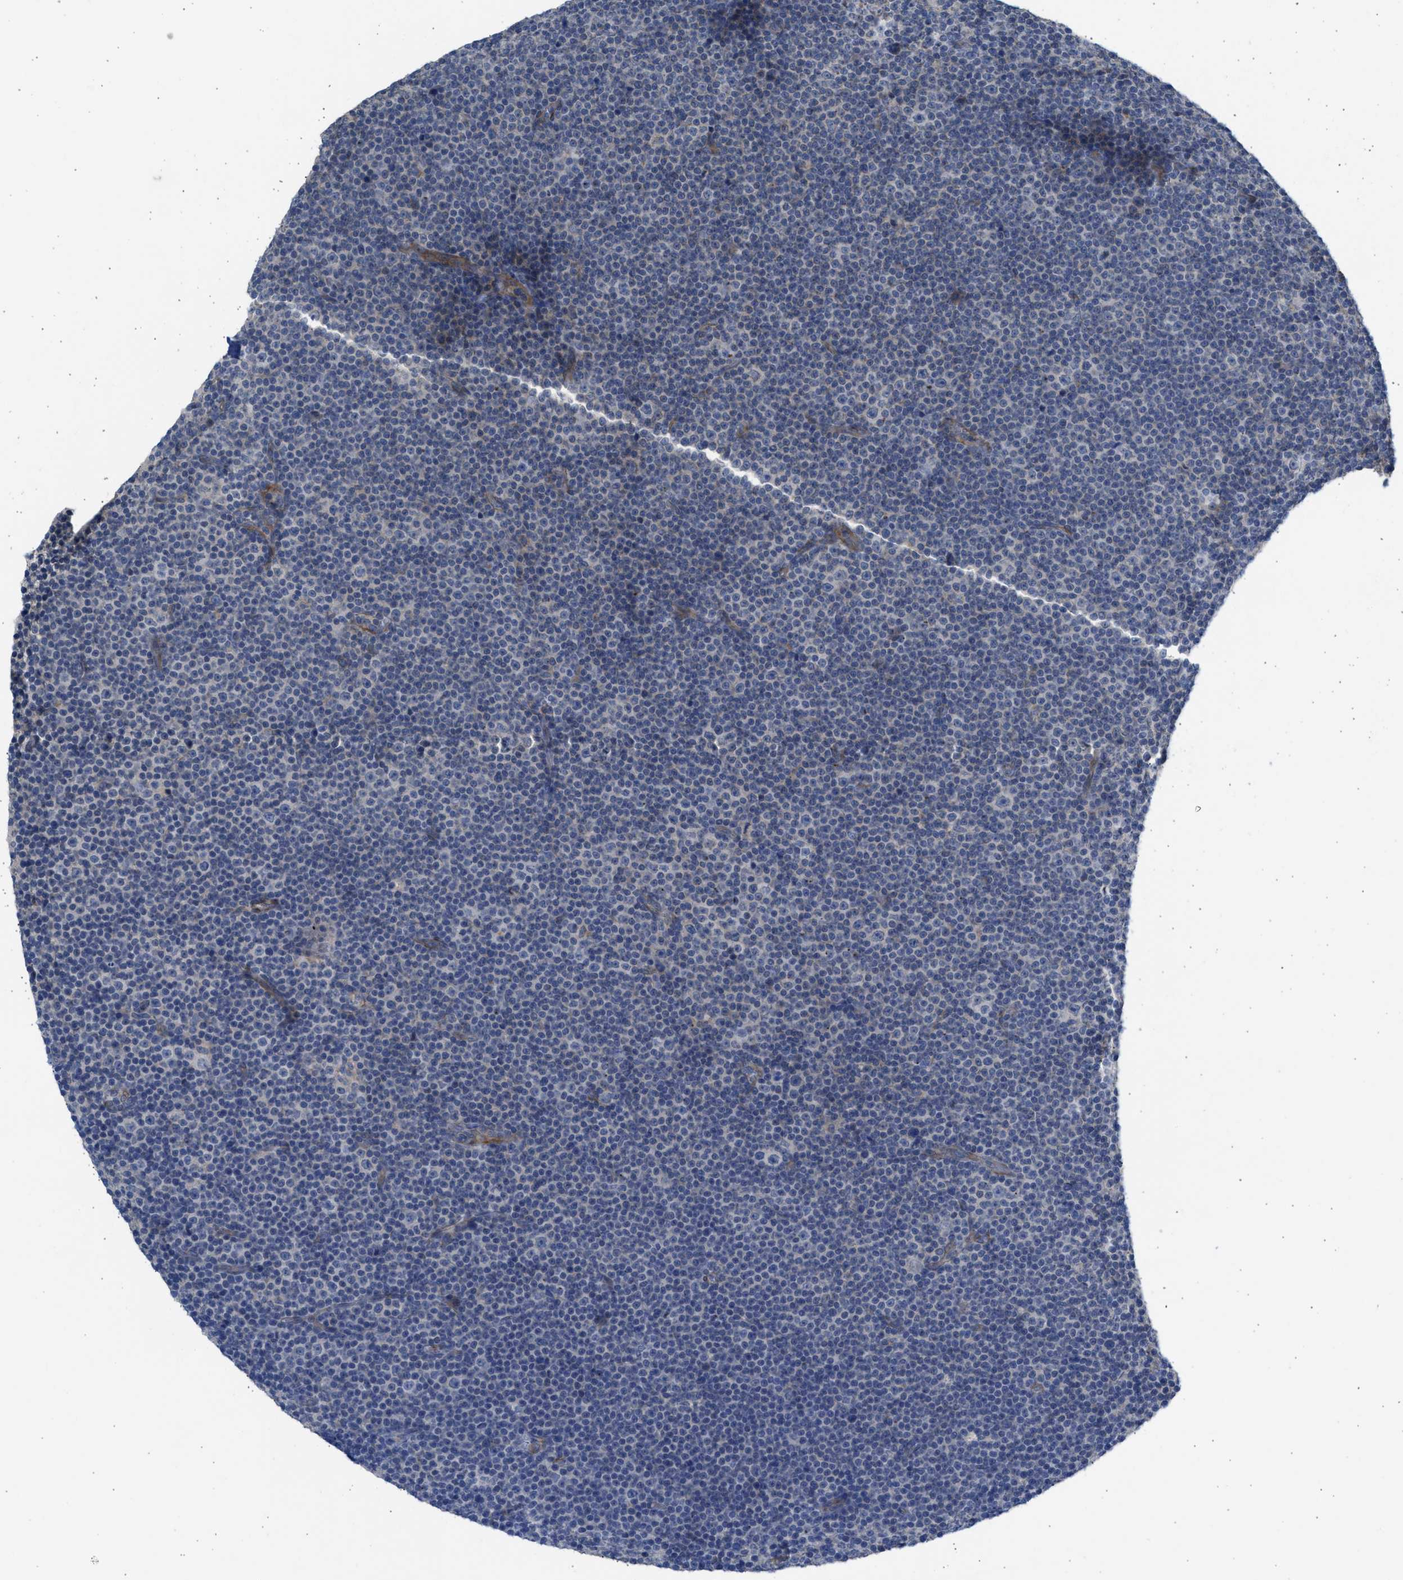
{"staining": {"intensity": "negative", "quantity": "none", "location": "none"}, "tissue": "lymphoma", "cell_type": "Tumor cells", "image_type": "cancer", "snomed": [{"axis": "morphology", "description": "Malignant lymphoma, non-Hodgkin's type, Low grade"}, {"axis": "topography", "description": "Lymph node"}], "caption": "Immunohistochemistry image of human lymphoma stained for a protein (brown), which displays no expression in tumor cells.", "gene": "PCNX3", "patient": {"sex": "female", "age": 67}}